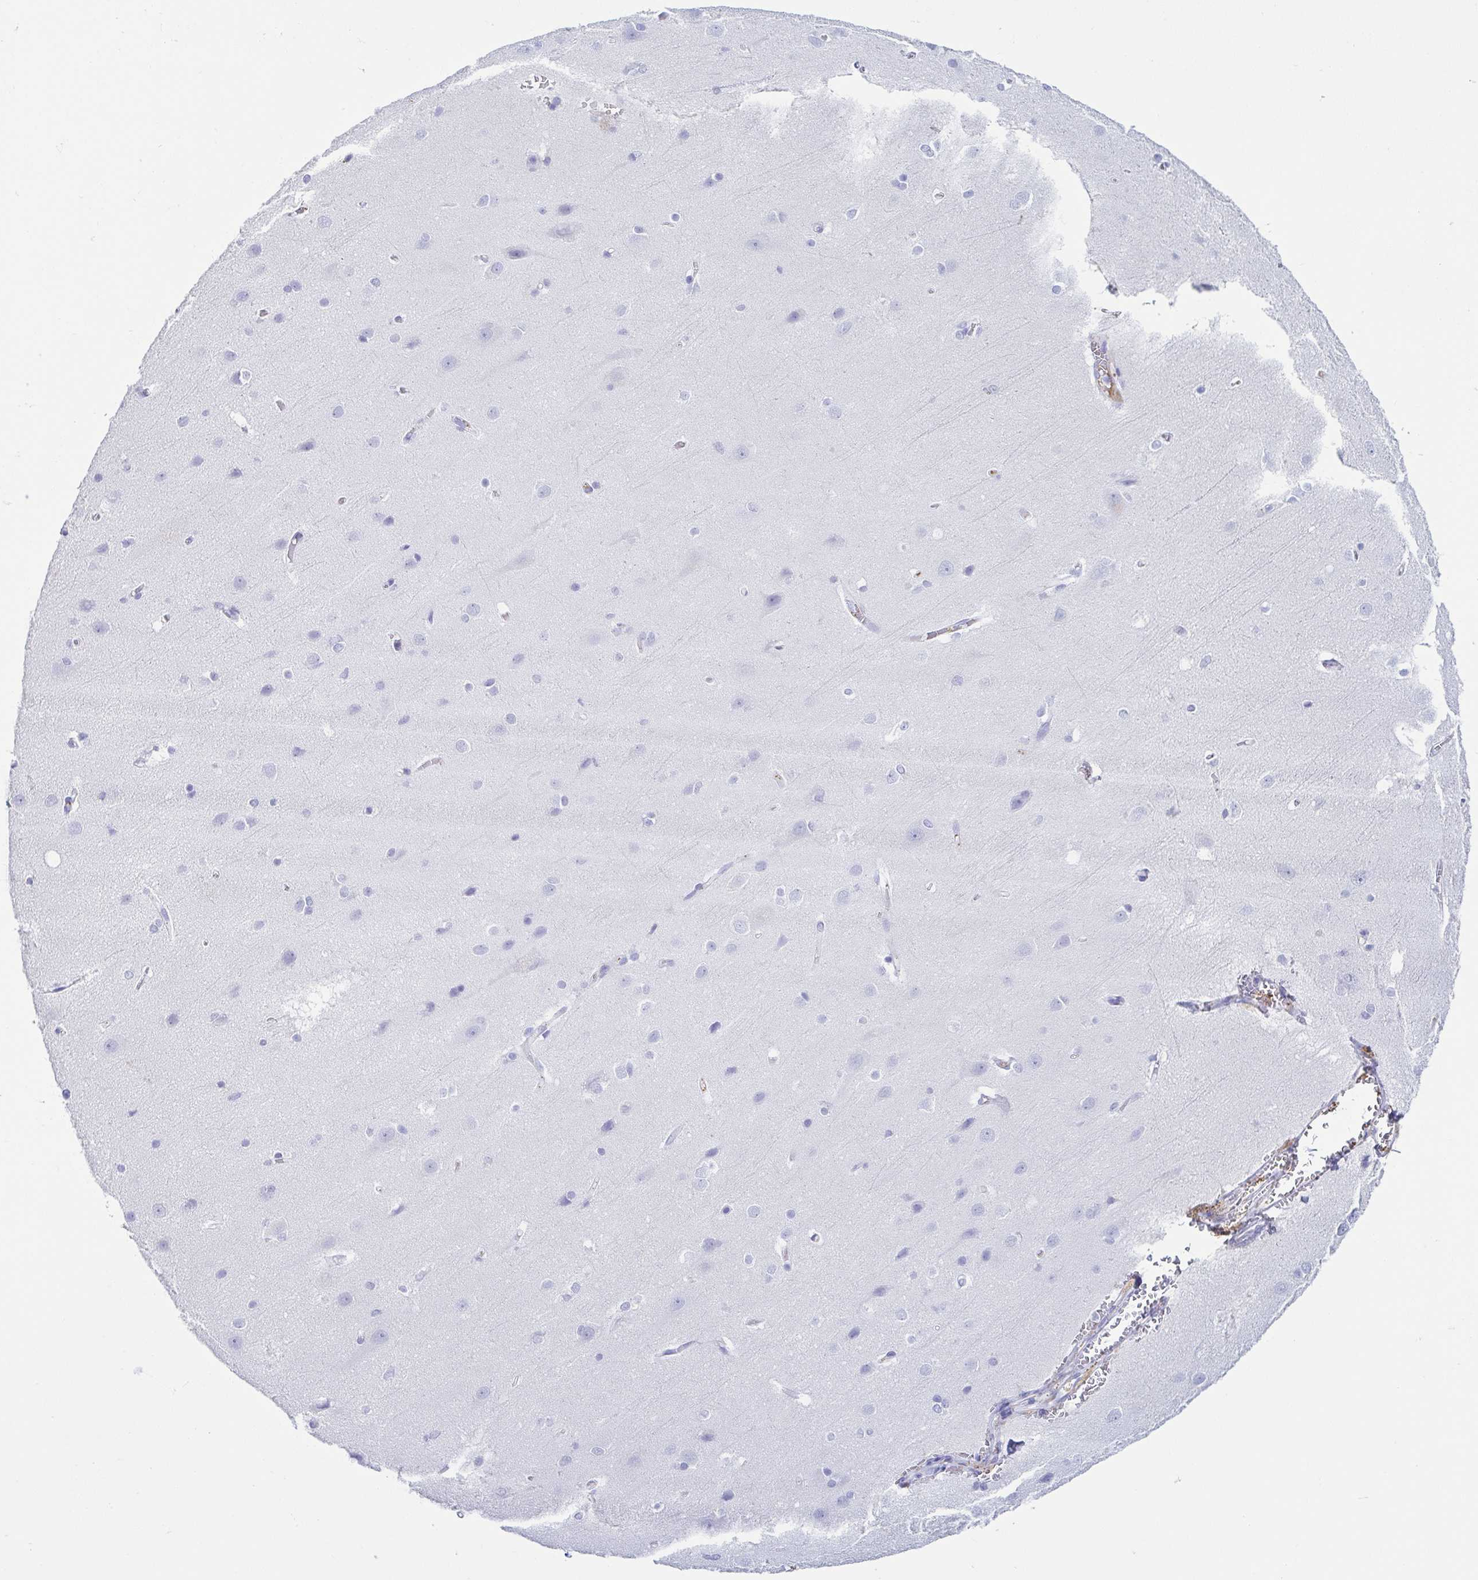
{"staining": {"intensity": "negative", "quantity": "none", "location": "none"}, "tissue": "cerebral cortex", "cell_type": "Endothelial cells", "image_type": "normal", "snomed": [{"axis": "morphology", "description": "Normal tissue, NOS"}, {"axis": "topography", "description": "Cerebral cortex"}], "caption": "IHC histopathology image of normal human cerebral cortex stained for a protein (brown), which shows no staining in endothelial cells. (DAB immunohistochemistry (IHC) with hematoxylin counter stain).", "gene": "GKN1", "patient": {"sex": "male", "age": 37}}